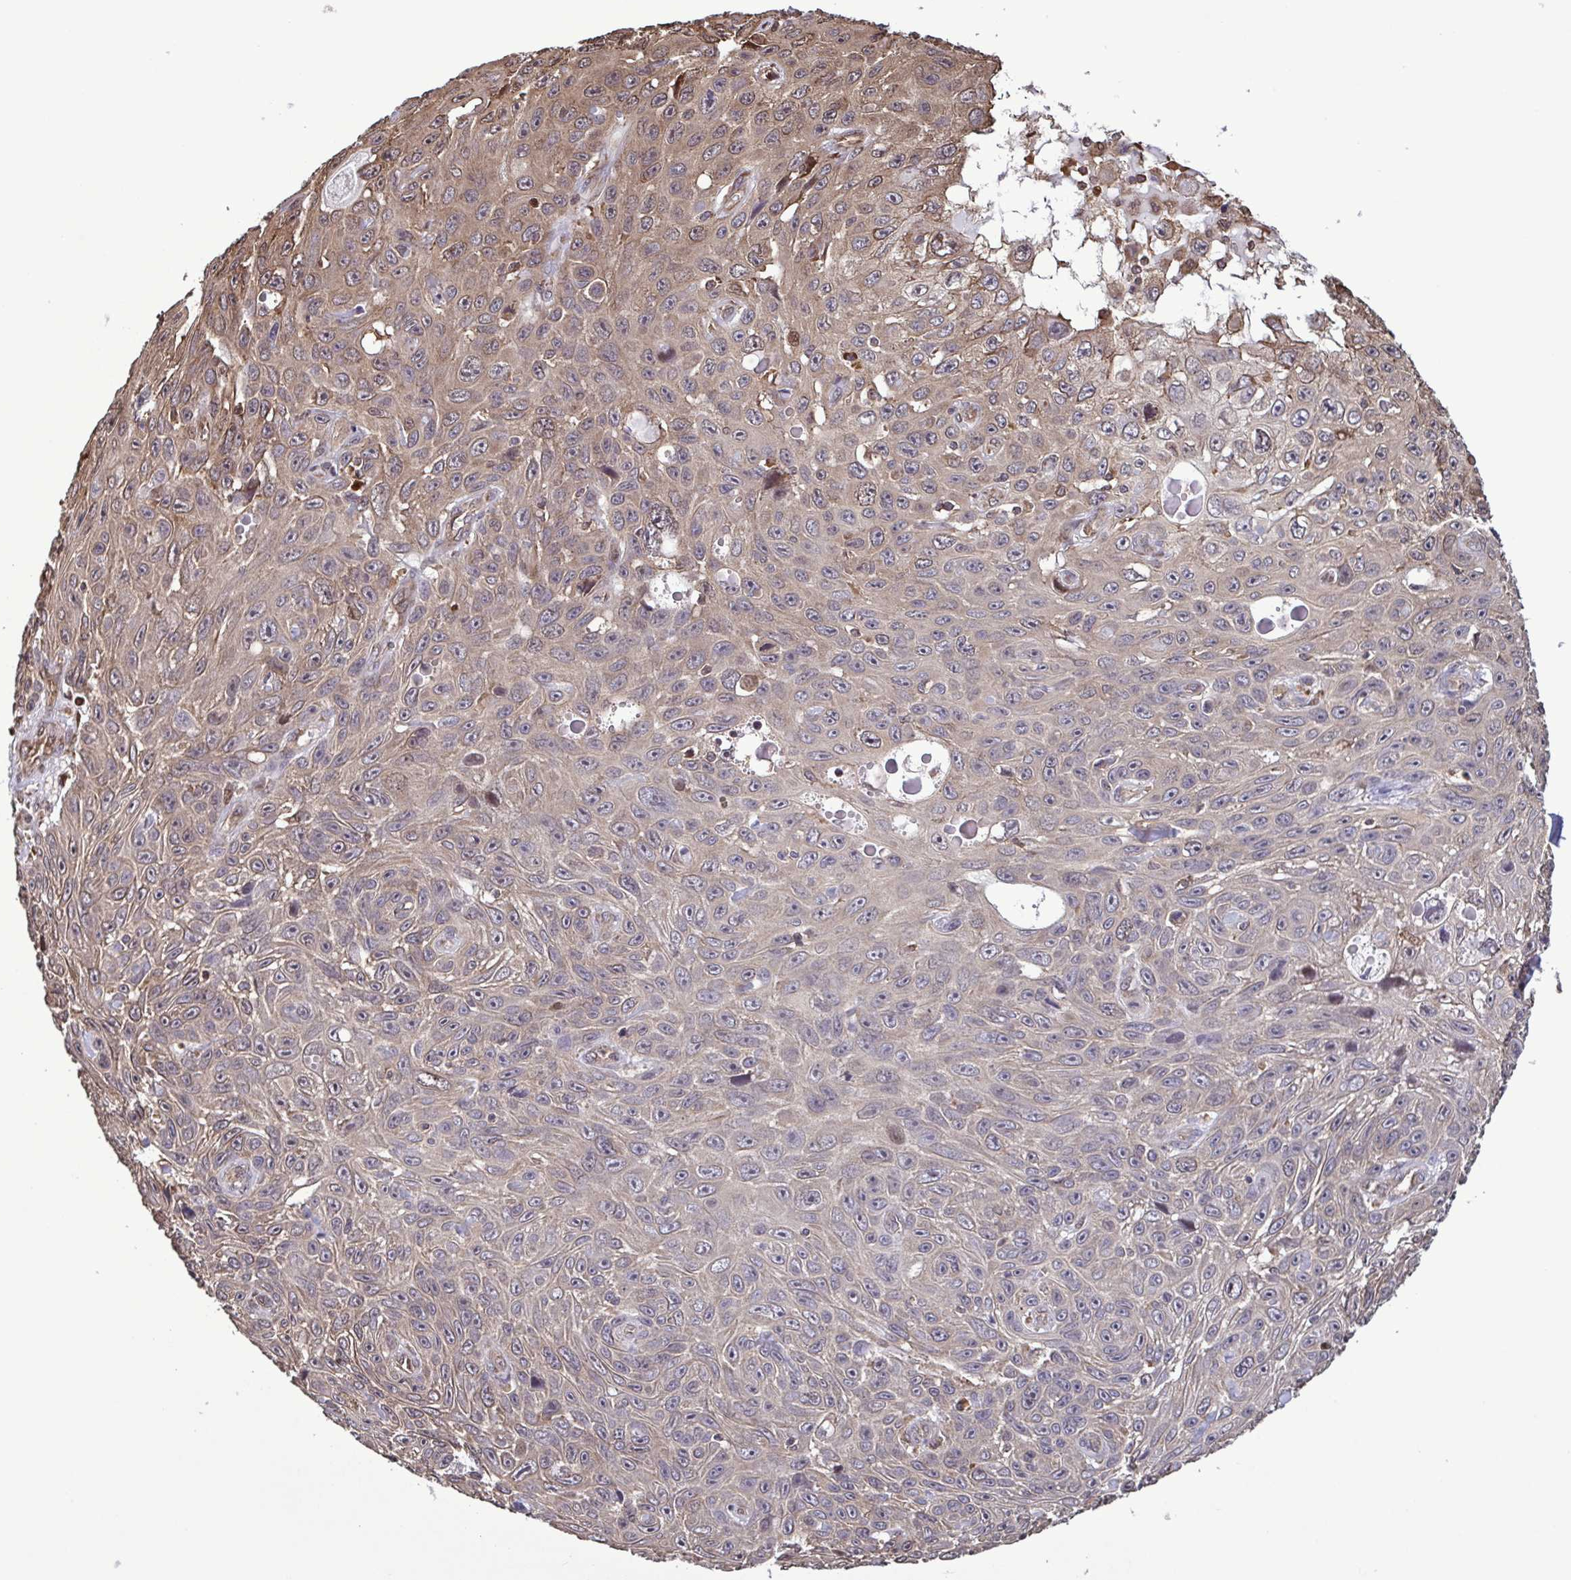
{"staining": {"intensity": "weak", "quantity": ">75%", "location": "cytoplasmic/membranous"}, "tissue": "skin cancer", "cell_type": "Tumor cells", "image_type": "cancer", "snomed": [{"axis": "morphology", "description": "Squamous cell carcinoma, NOS"}, {"axis": "topography", "description": "Skin"}], "caption": "Immunohistochemical staining of human skin cancer (squamous cell carcinoma) exhibits low levels of weak cytoplasmic/membranous protein expression in approximately >75% of tumor cells.", "gene": "SEC63", "patient": {"sex": "male", "age": 82}}